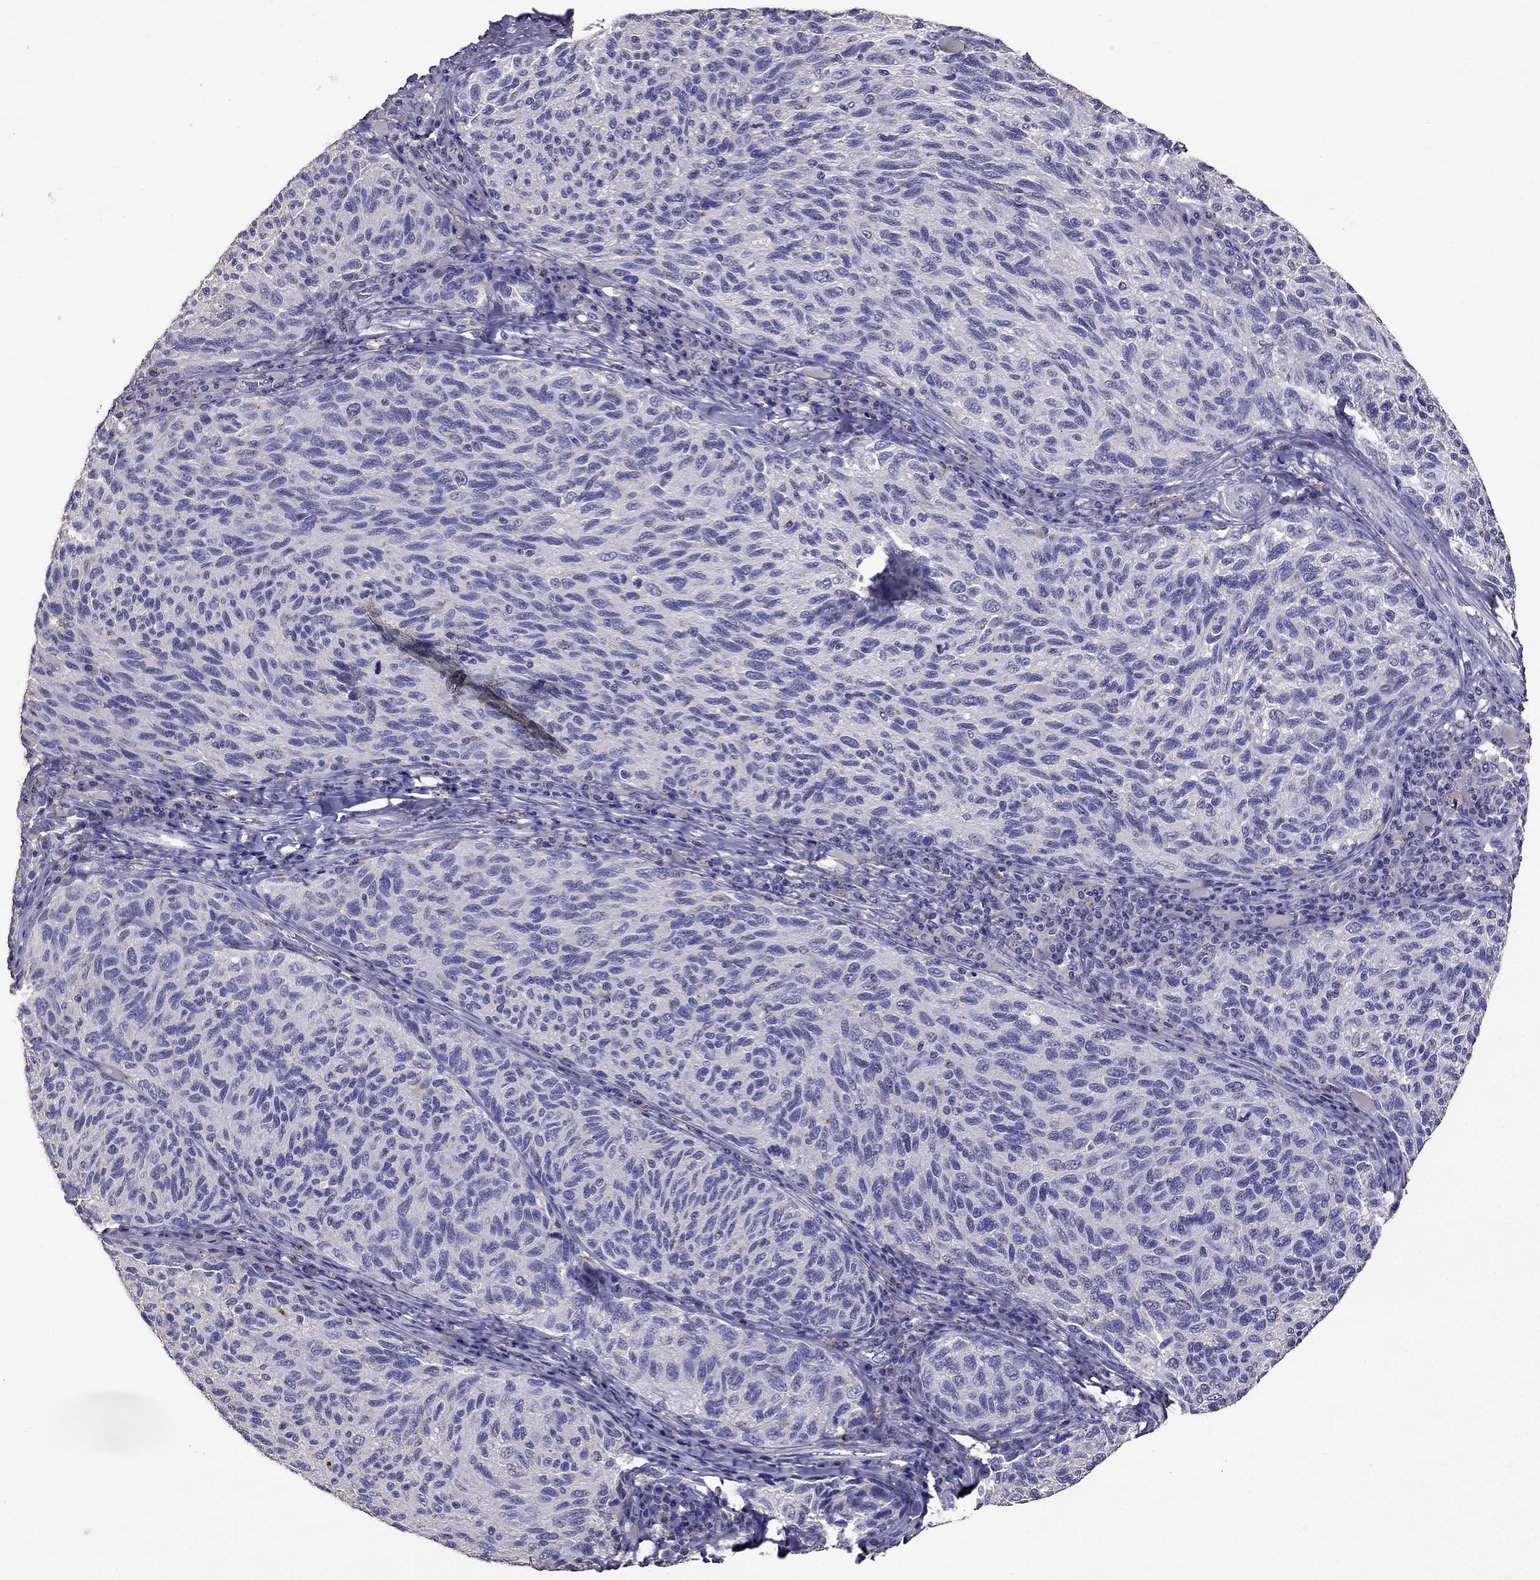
{"staining": {"intensity": "negative", "quantity": "none", "location": "none"}, "tissue": "melanoma", "cell_type": "Tumor cells", "image_type": "cancer", "snomed": [{"axis": "morphology", "description": "Malignant melanoma, NOS"}, {"axis": "topography", "description": "Skin"}], "caption": "Immunohistochemistry (IHC) of human melanoma reveals no staining in tumor cells.", "gene": "NKX3-1", "patient": {"sex": "female", "age": 73}}